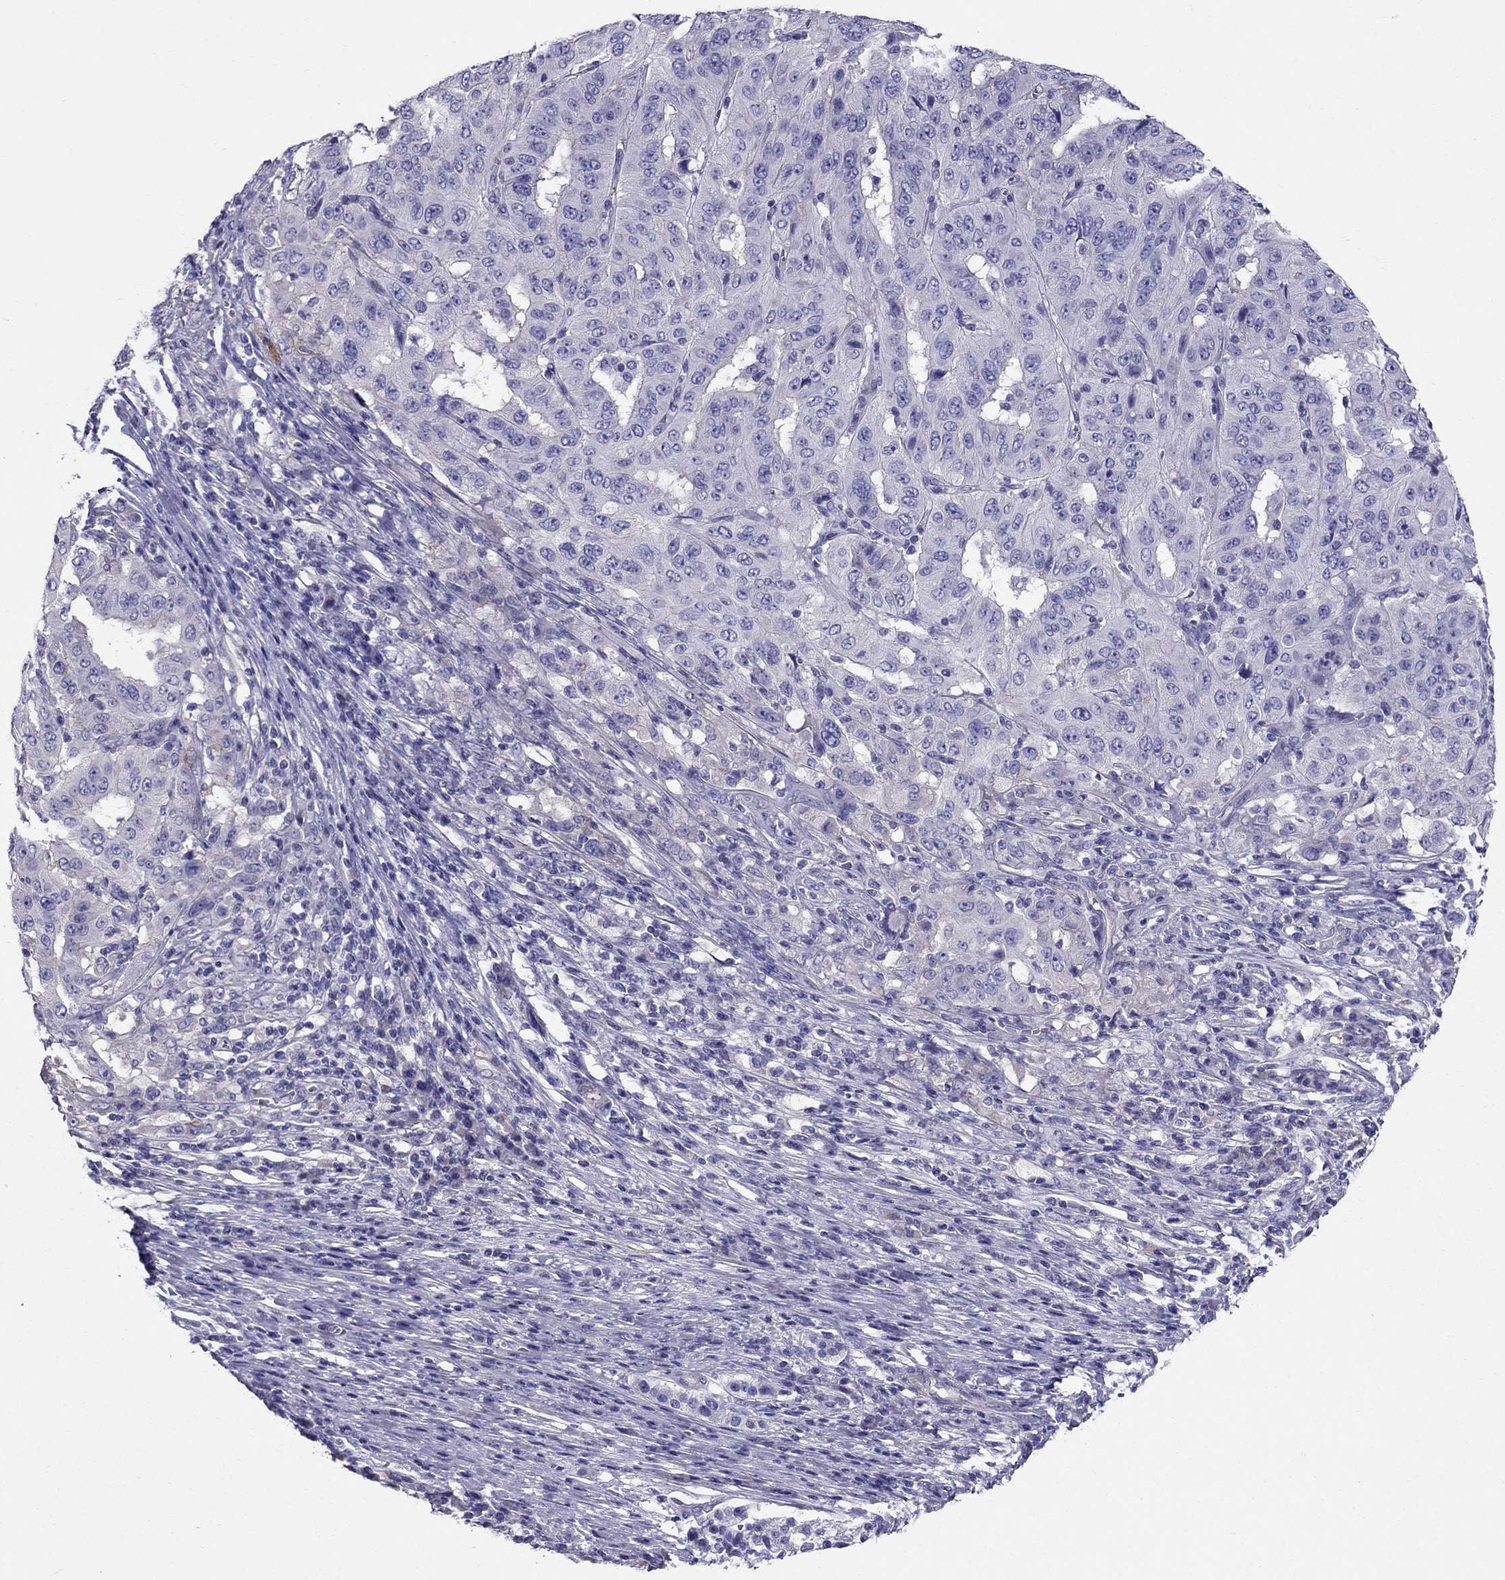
{"staining": {"intensity": "negative", "quantity": "none", "location": "none"}, "tissue": "pancreatic cancer", "cell_type": "Tumor cells", "image_type": "cancer", "snomed": [{"axis": "morphology", "description": "Adenocarcinoma, NOS"}, {"axis": "topography", "description": "Pancreas"}], "caption": "Immunohistochemistry of pancreatic cancer (adenocarcinoma) displays no positivity in tumor cells. The staining was performed using DAB (3,3'-diaminobenzidine) to visualize the protein expression in brown, while the nuclei were stained in blue with hematoxylin (Magnification: 20x).", "gene": "GPR50", "patient": {"sex": "male", "age": 63}}